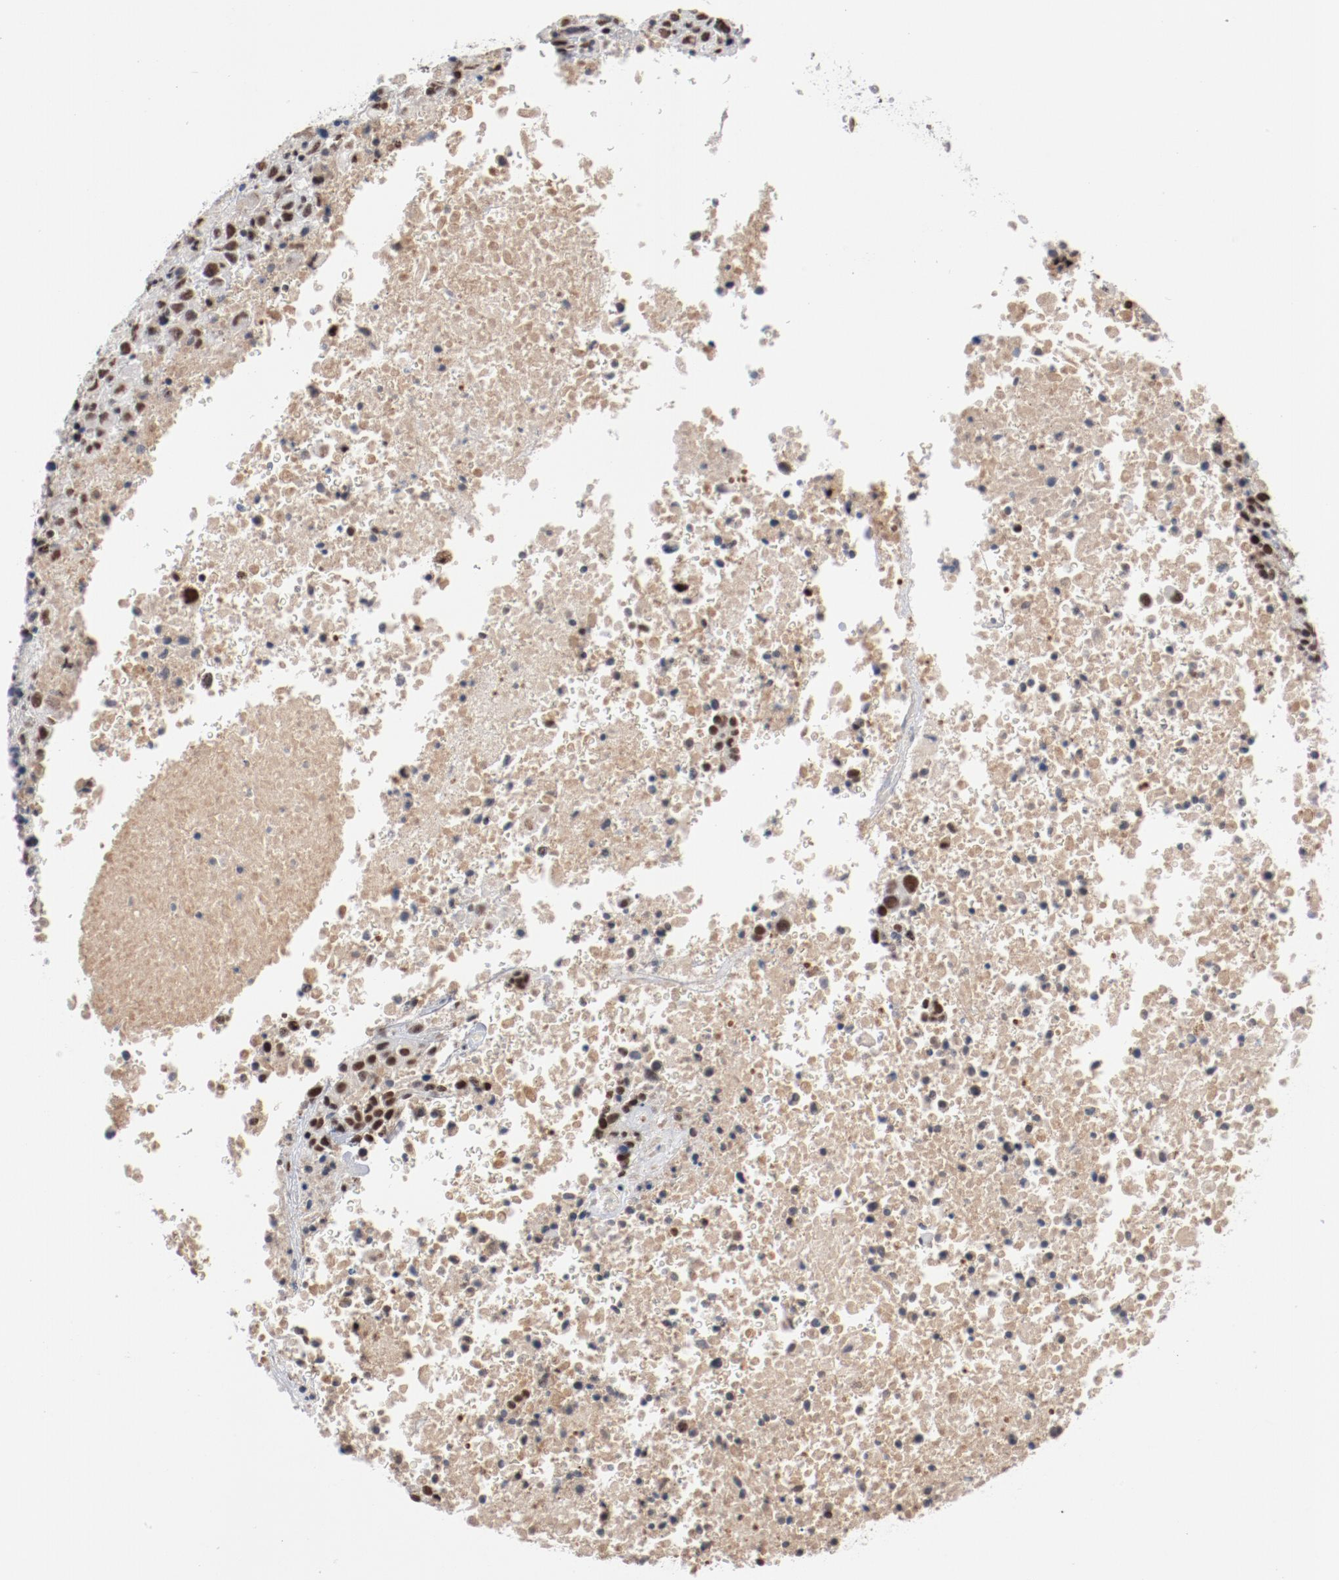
{"staining": {"intensity": "strong", "quantity": ">75%", "location": "nuclear"}, "tissue": "melanoma", "cell_type": "Tumor cells", "image_type": "cancer", "snomed": [{"axis": "morphology", "description": "Malignant melanoma, Metastatic site"}, {"axis": "topography", "description": "Cerebral cortex"}], "caption": "The photomicrograph exhibits immunohistochemical staining of malignant melanoma (metastatic site). There is strong nuclear positivity is appreciated in approximately >75% of tumor cells. Using DAB (3,3'-diaminobenzidine) (brown) and hematoxylin (blue) stains, captured at high magnification using brightfield microscopy.", "gene": "BUB3", "patient": {"sex": "female", "age": 52}}